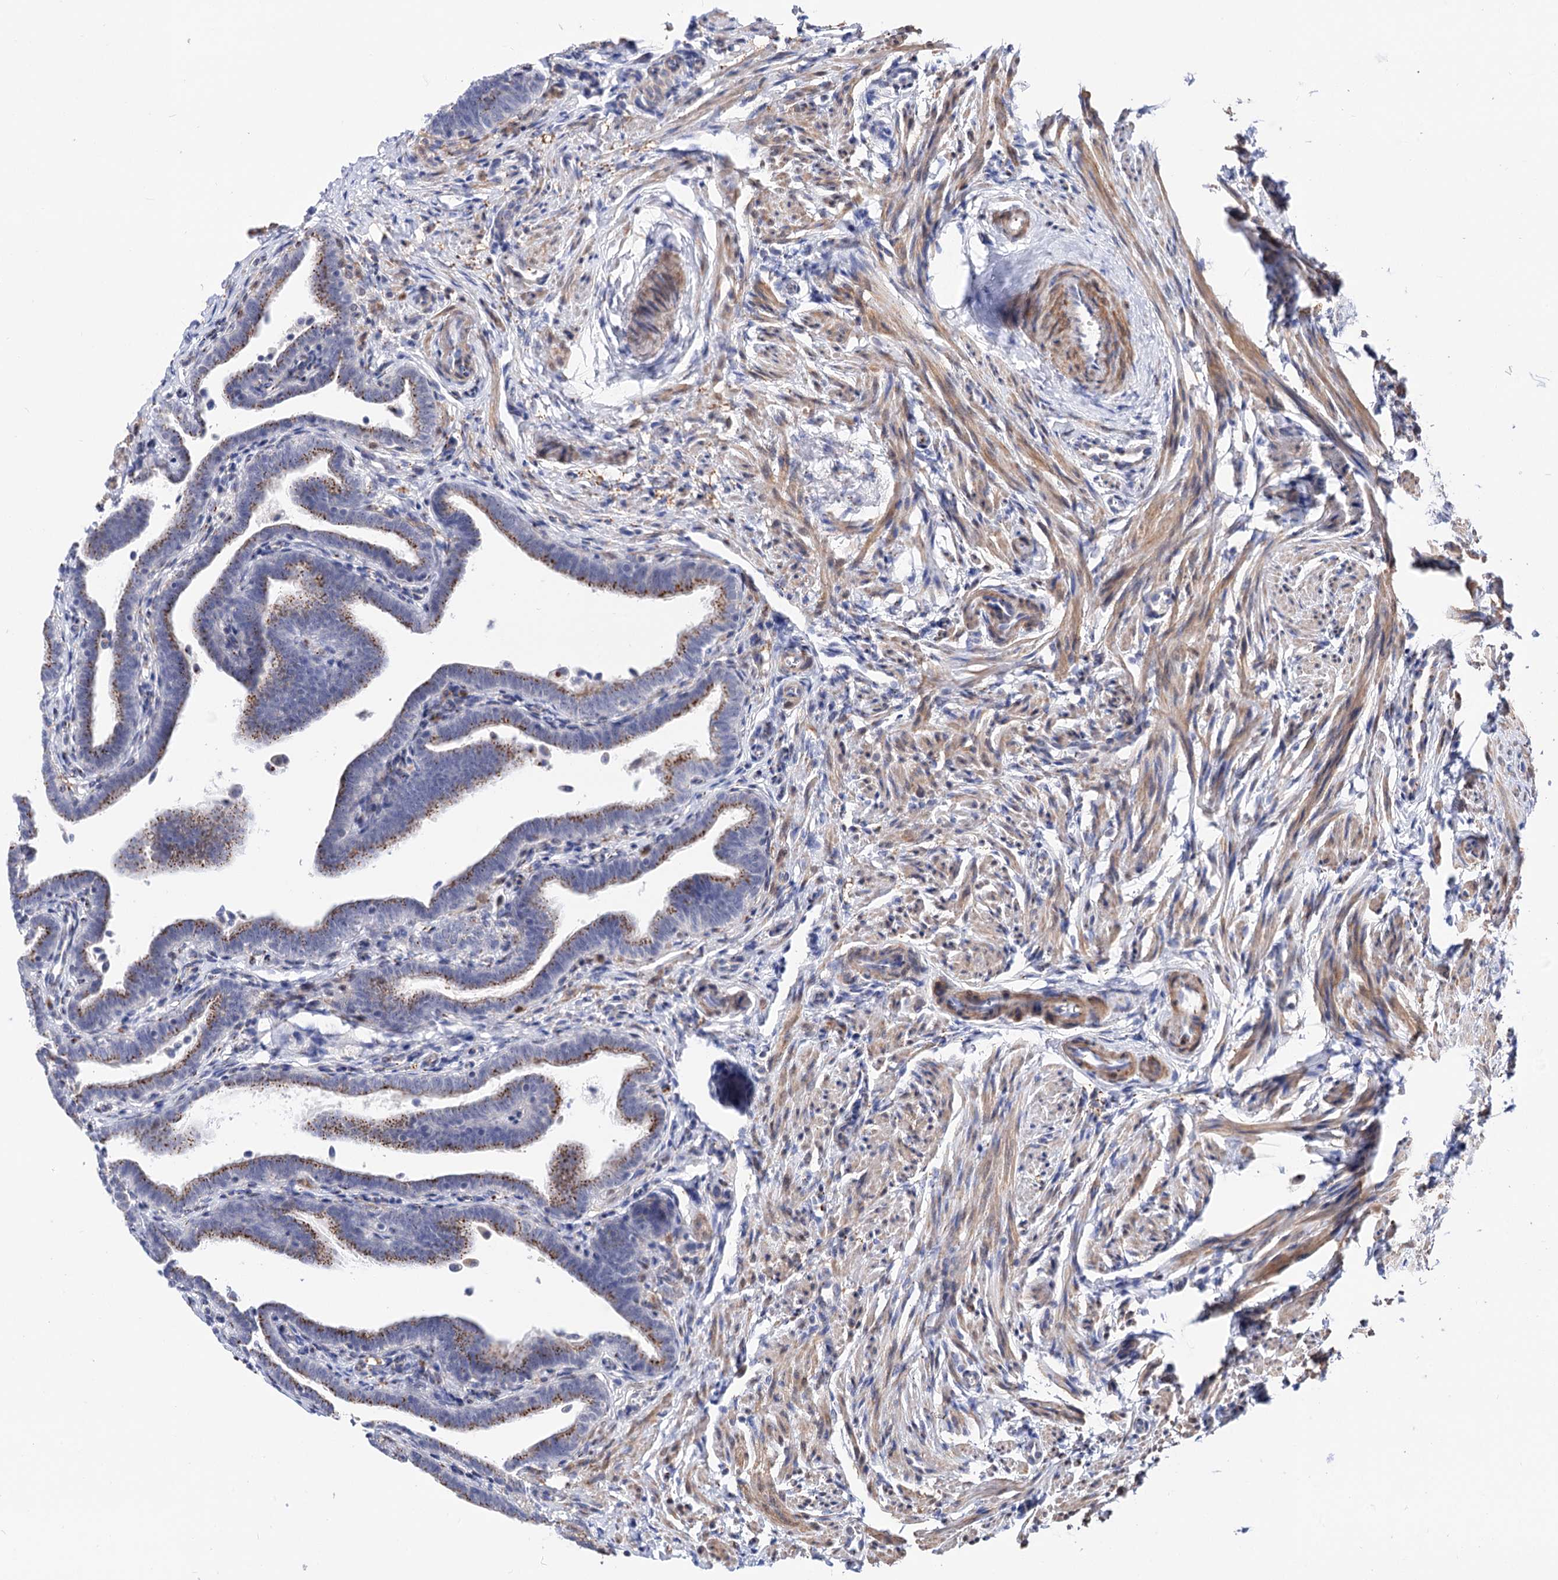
{"staining": {"intensity": "strong", "quantity": ">75%", "location": "cytoplasmic/membranous"}, "tissue": "fallopian tube", "cell_type": "Glandular cells", "image_type": "normal", "snomed": [{"axis": "morphology", "description": "Normal tissue, NOS"}, {"axis": "topography", "description": "Fallopian tube"}], "caption": "Benign fallopian tube demonstrates strong cytoplasmic/membranous positivity in approximately >75% of glandular cells, visualized by immunohistochemistry. (Brightfield microscopy of DAB IHC at high magnification).", "gene": "C11orf96", "patient": {"sex": "female", "age": 36}}